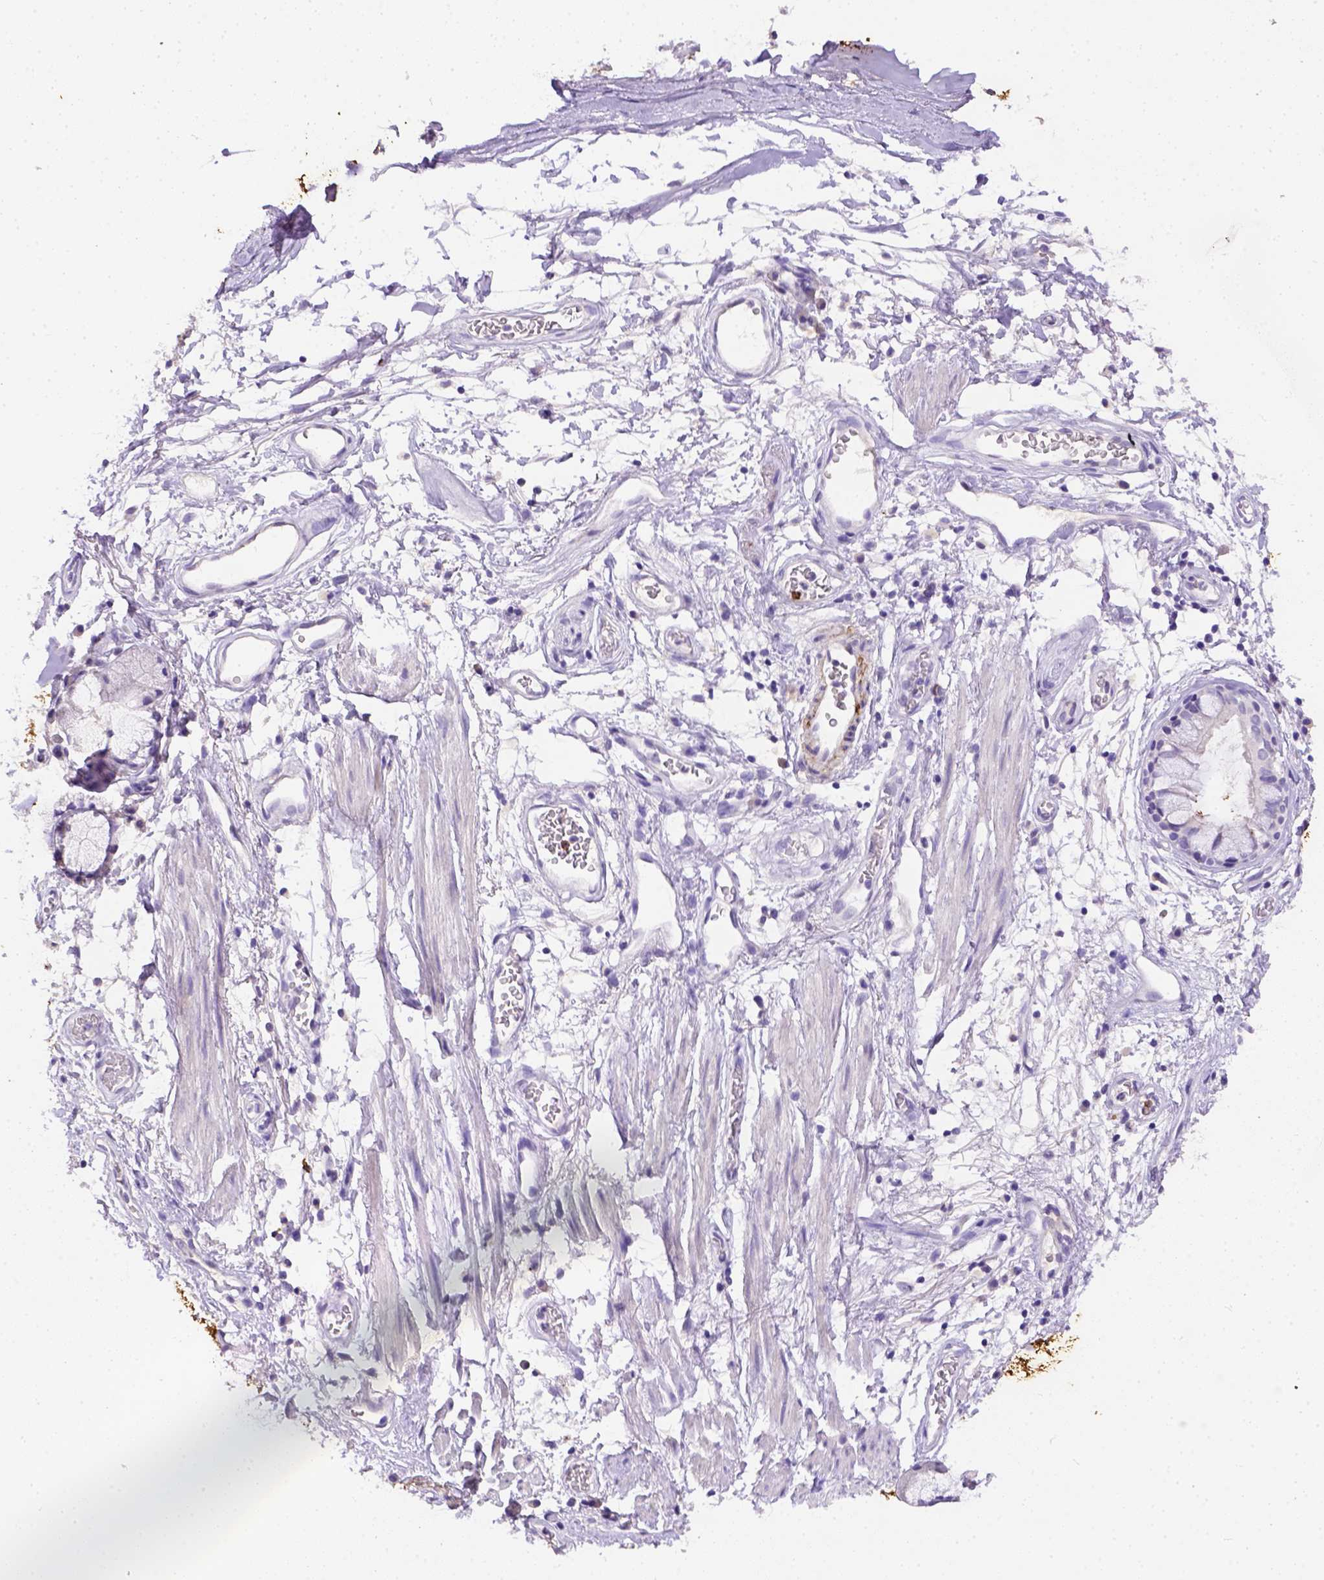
{"staining": {"intensity": "negative", "quantity": "none", "location": "none"}, "tissue": "adipose tissue", "cell_type": "Adipocytes", "image_type": "normal", "snomed": [{"axis": "morphology", "description": "Normal tissue, NOS"}, {"axis": "topography", "description": "Cartilage tissue"}, {"axis": "topography", "description": "Bronchus"}], "caption": "This is a photomicrograph of immunohistochemistry staining of unremarkable adipose tissue, which shows no expression in adipocytes.", "gene": "B3GAT1", "patient": {"sex": "male", "age": 58}}